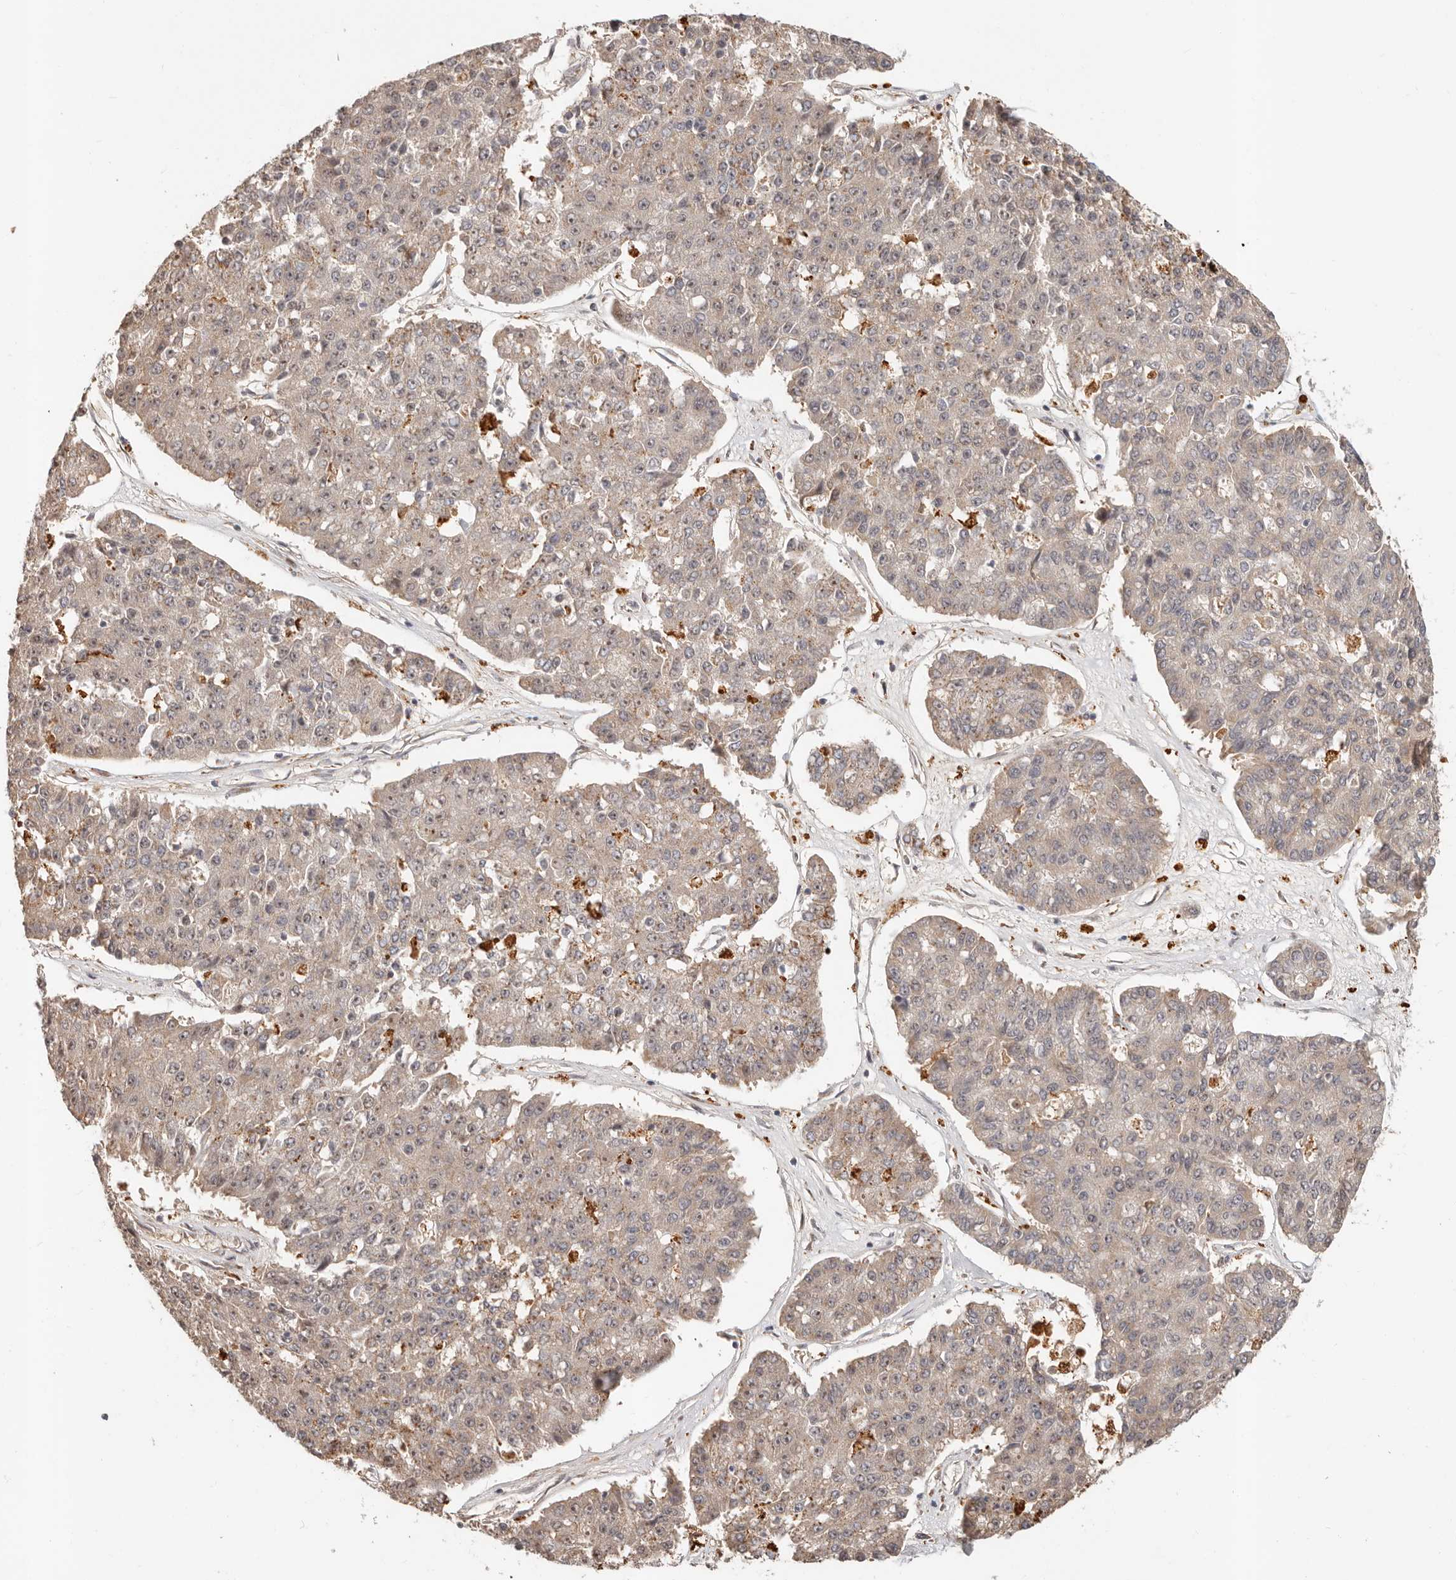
{"staining": {"intensity": "weak", "quantity": "25%-75%", "location": "cytoplasmic/membranous,nuclear"}, "tissue": "pancreatic cancer", "cell_type": "Tumor cells", "image_type": "cancer", "snomed": [{"axis": "morphology", "description": "Adenocarcinoma, NOS"}, {"axis": "topography", "description": "Pancreas"}], "caption": "Immunohistochemical staining of pancreatic cancer (adenocarcinoma) shows low levels of weak cytoplasmic/membranous and nuclear protein positivity in about 25%-75% of tumor cells. The staining was performed using DAB to visualize the protein expression in brown, while the nuclei were stained in blue with hematoxylin (Magnification: 20x).", "gene": "ZRANB1", "patient": {"sex": "male", "age": 50}}